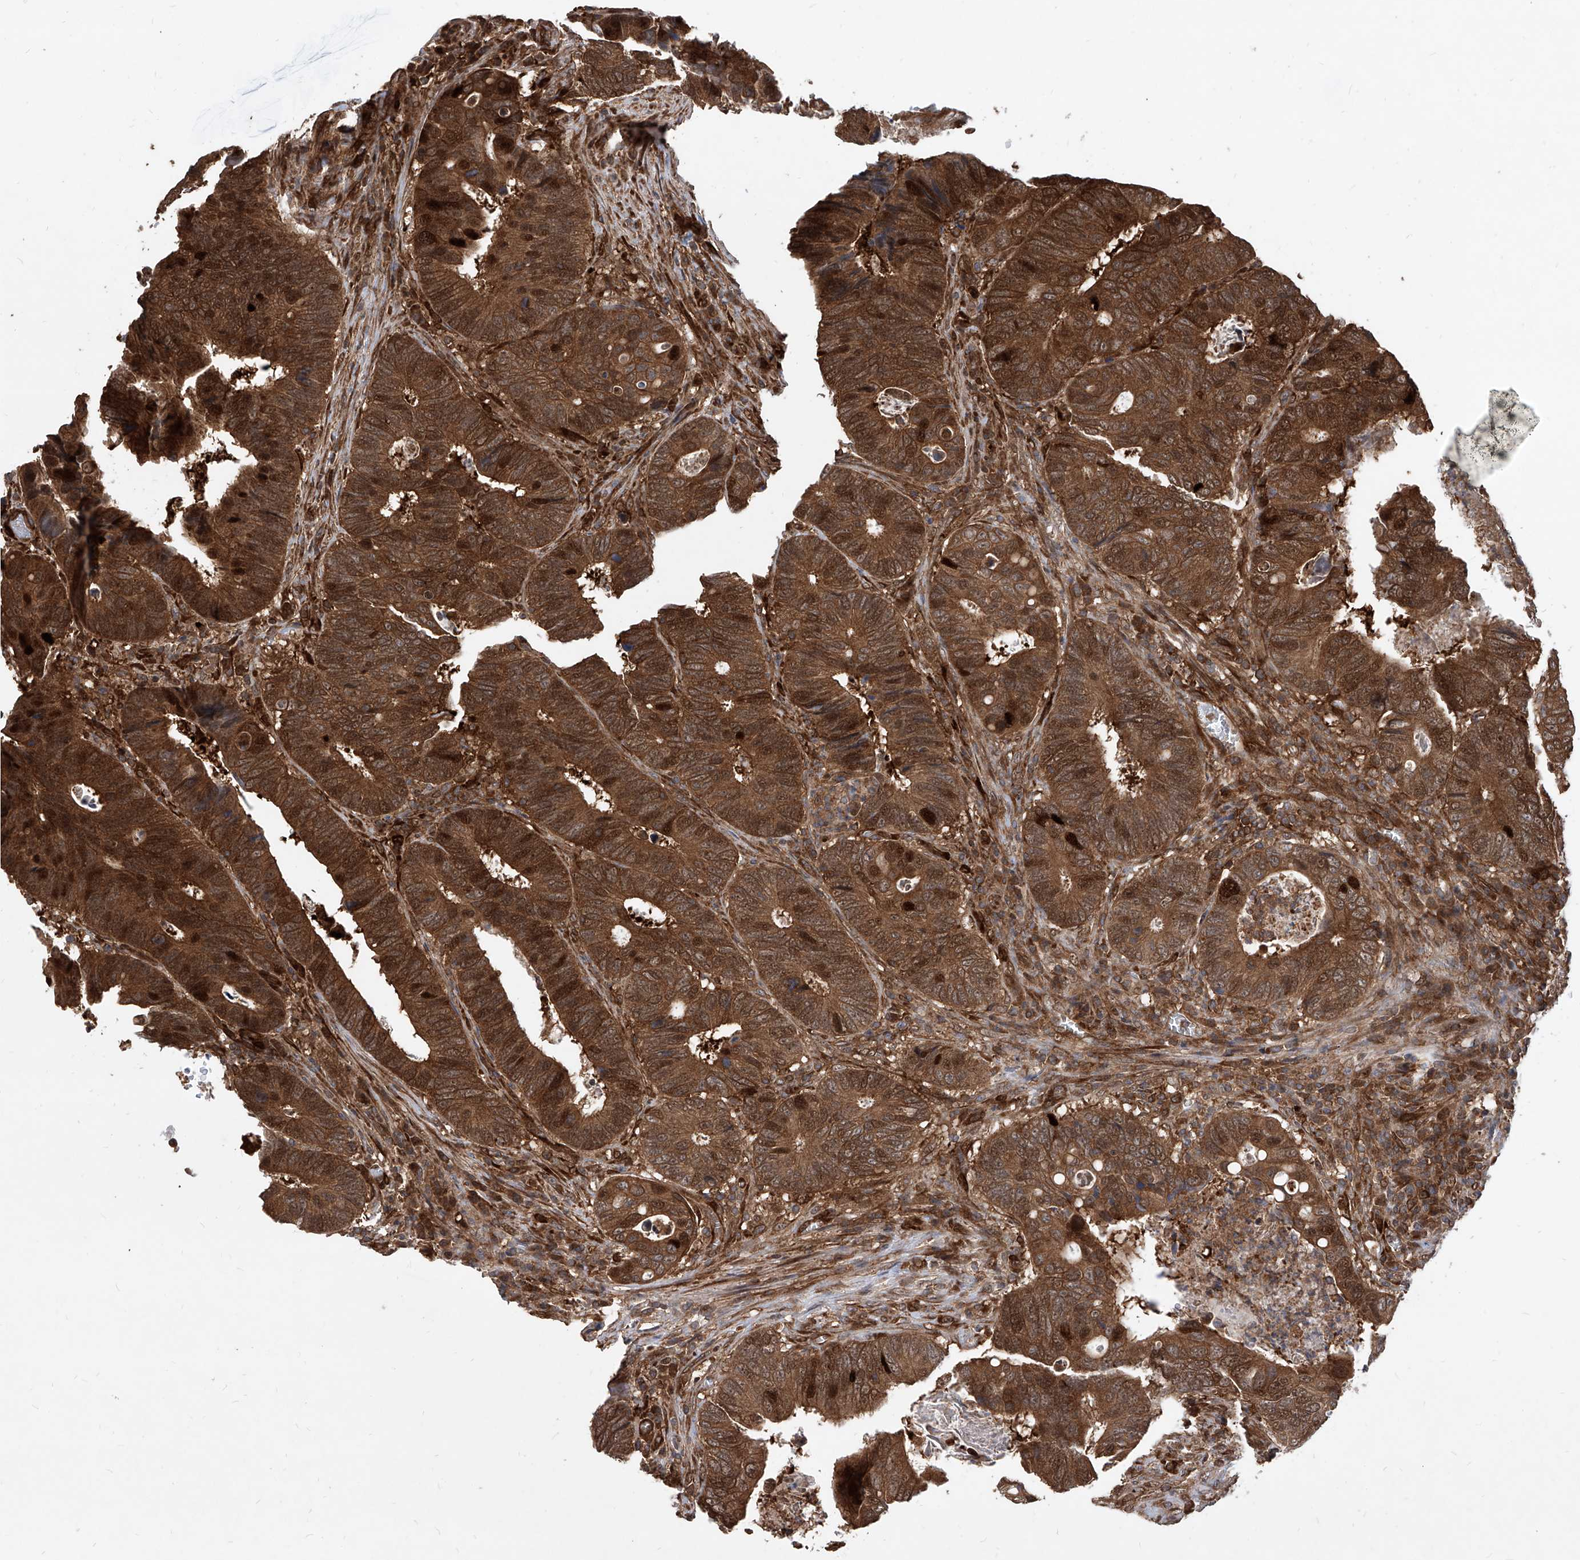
{"staining": {"intensity": "strong", "quantity": ">75%", "location": "cytoplasmic/membranous,nuclear"}, "tissue": "colorectal cancer", "cell_type": "Tumor cells", "image_type": "cancer", "snomed": [{"axis": "morphology", "description": "Adenocarcinoma, NOS"}, {"axis": "topography", "description": "Colon"}], "caption": "Immunohistochemical staining of colorectal cancer (adenocarcinoma) shows high levels of strong cytoplasmic/membranous and nuclear protein expression in approximately >75% of tumor cells.", "gene": "MAGED2", "patient": {"sex": "male", "age": 72}}